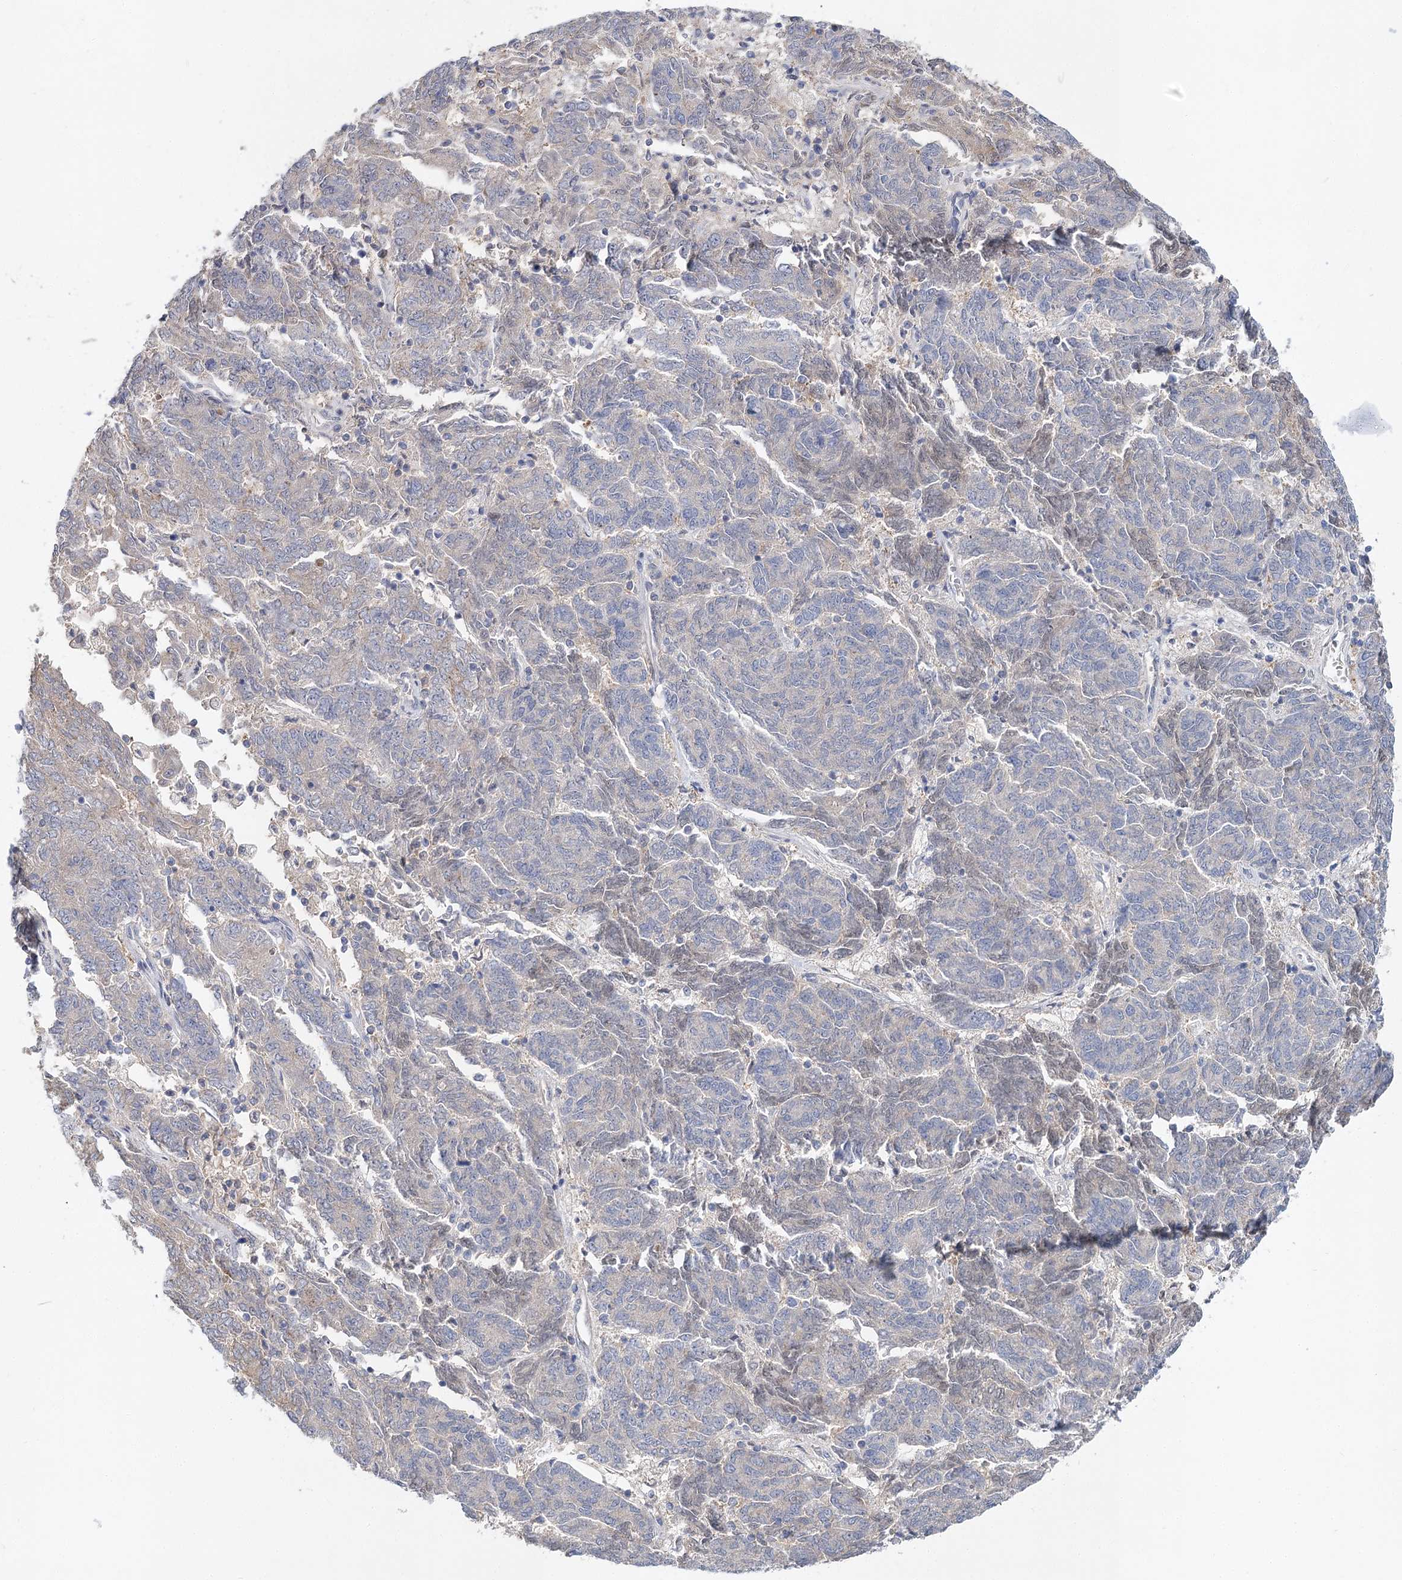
{"staining": {"intensity": "negative", "quantity": "none", "location": "none"}, "tissue": "endometrial cancer", "cell_type": "Tumor cells", "image_type": "cancer", "snomed": [{"axis": "morphology", "description": "Adenocarcinoma, NOS"}, {"axis": "topography", "description": "Endometrium"}], "caption": "DAB immunohistochemical staining of human endometrial adenocarcinoma shows no significant staining in tumor cells. Brightfield microscopy of IHC stained with DAB (3,3'-diaminobenzidine) (brown) and hematoxylin (blue), captured at high magnification.", "gene": "UGP2", "patient": {"sex": "female", "age": 80}}